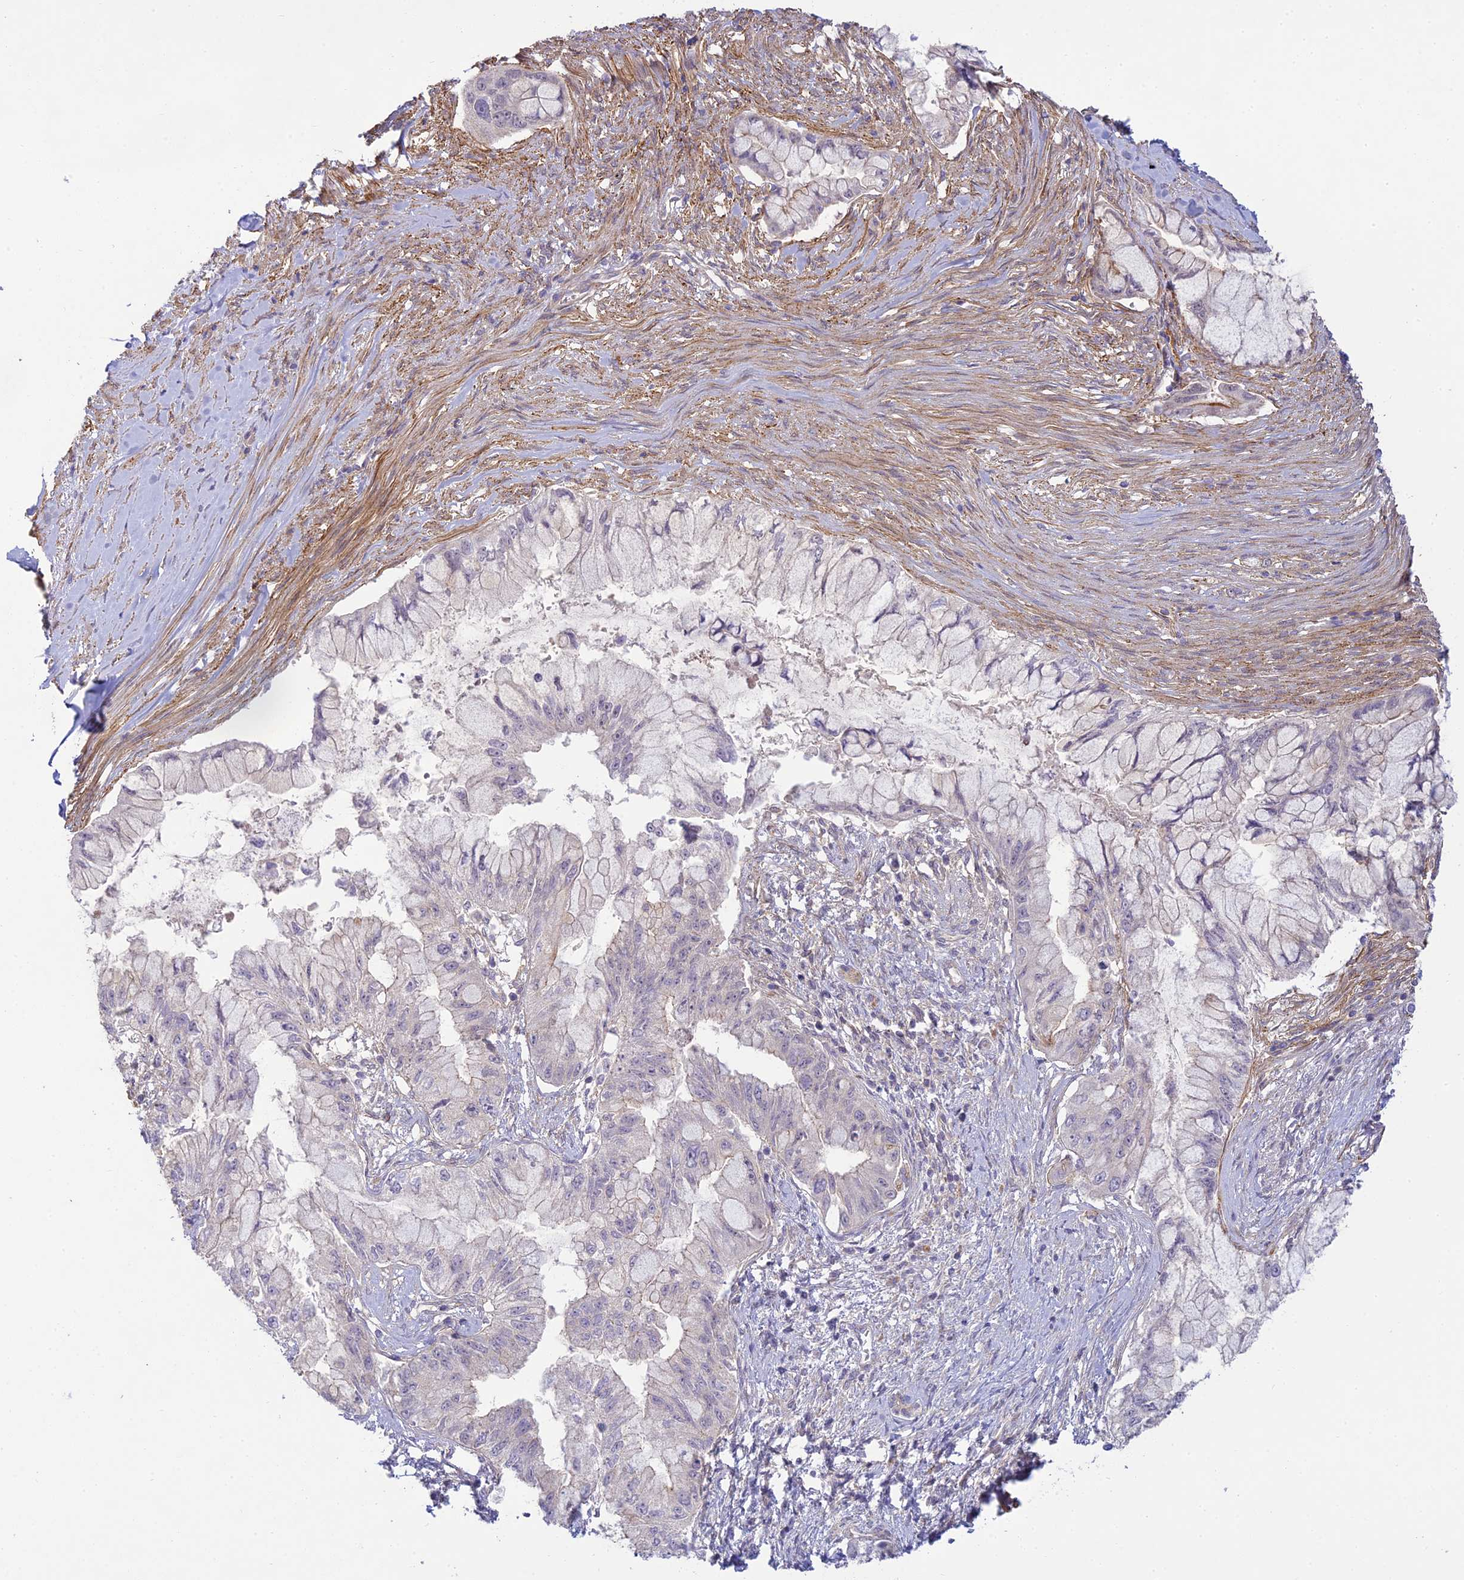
{"staining": {"intensity": "moderate", "quantity": "<25%", "location": "cytoplasmic/membranous"}, "tissue": "pancreatic cancer", "cell_type": "Tumor cells", "image_type": "cancer", "snomed": [{"axis": "morphology", "description": "Adenocarcinoma, NOS"}, {"axis": "topography", "description": "Pancreas"}], "caption": "The photomicrograph reveals immunohistochemical staining of pancreatic cancer. There is moderate cytoplasmic/membranous positivity is identified in approximately <25% of tumor cells.", "gene": "FBXW4", "patient": {"sex": "male", "age": 48}}